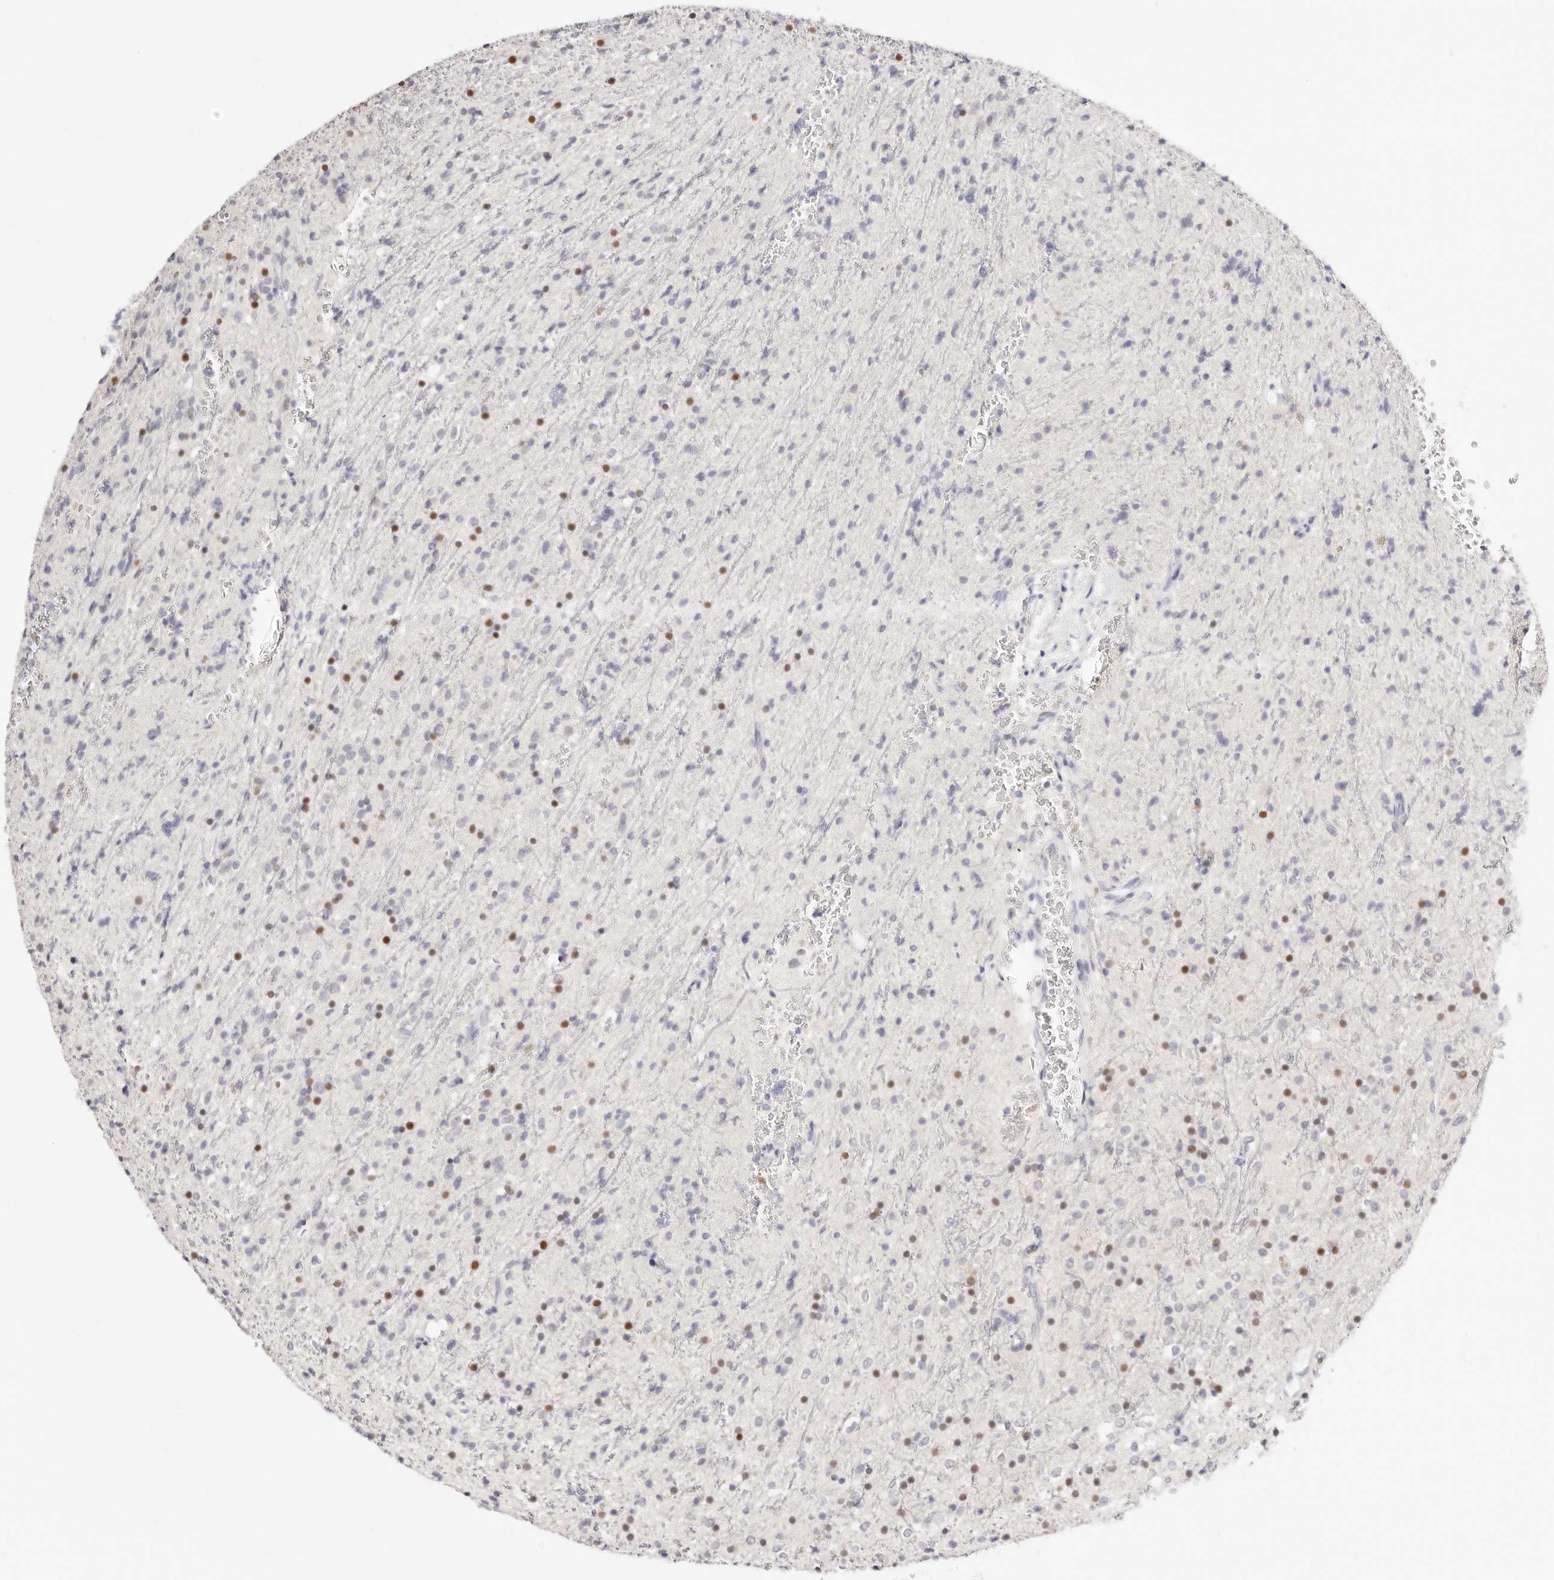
{"staining": {"intensity": "moderate", "quantity": "<25%", "location": "nuclear"}, "tissue": "glioma", "cell_type": "Tumor cells", "image_type": "cancer", "snomed": [{"axis": "morphology", "description": "Glioma, malignant, High grade"}, {"axis": "topography", "description": "Brain"}], "caption": "Human glioma stained with a brown dye shows moderate nuclear positive staining in about <25% of tumor cells.", "gene": "TKT", "patient": {"sex": "male", "age": 34}}